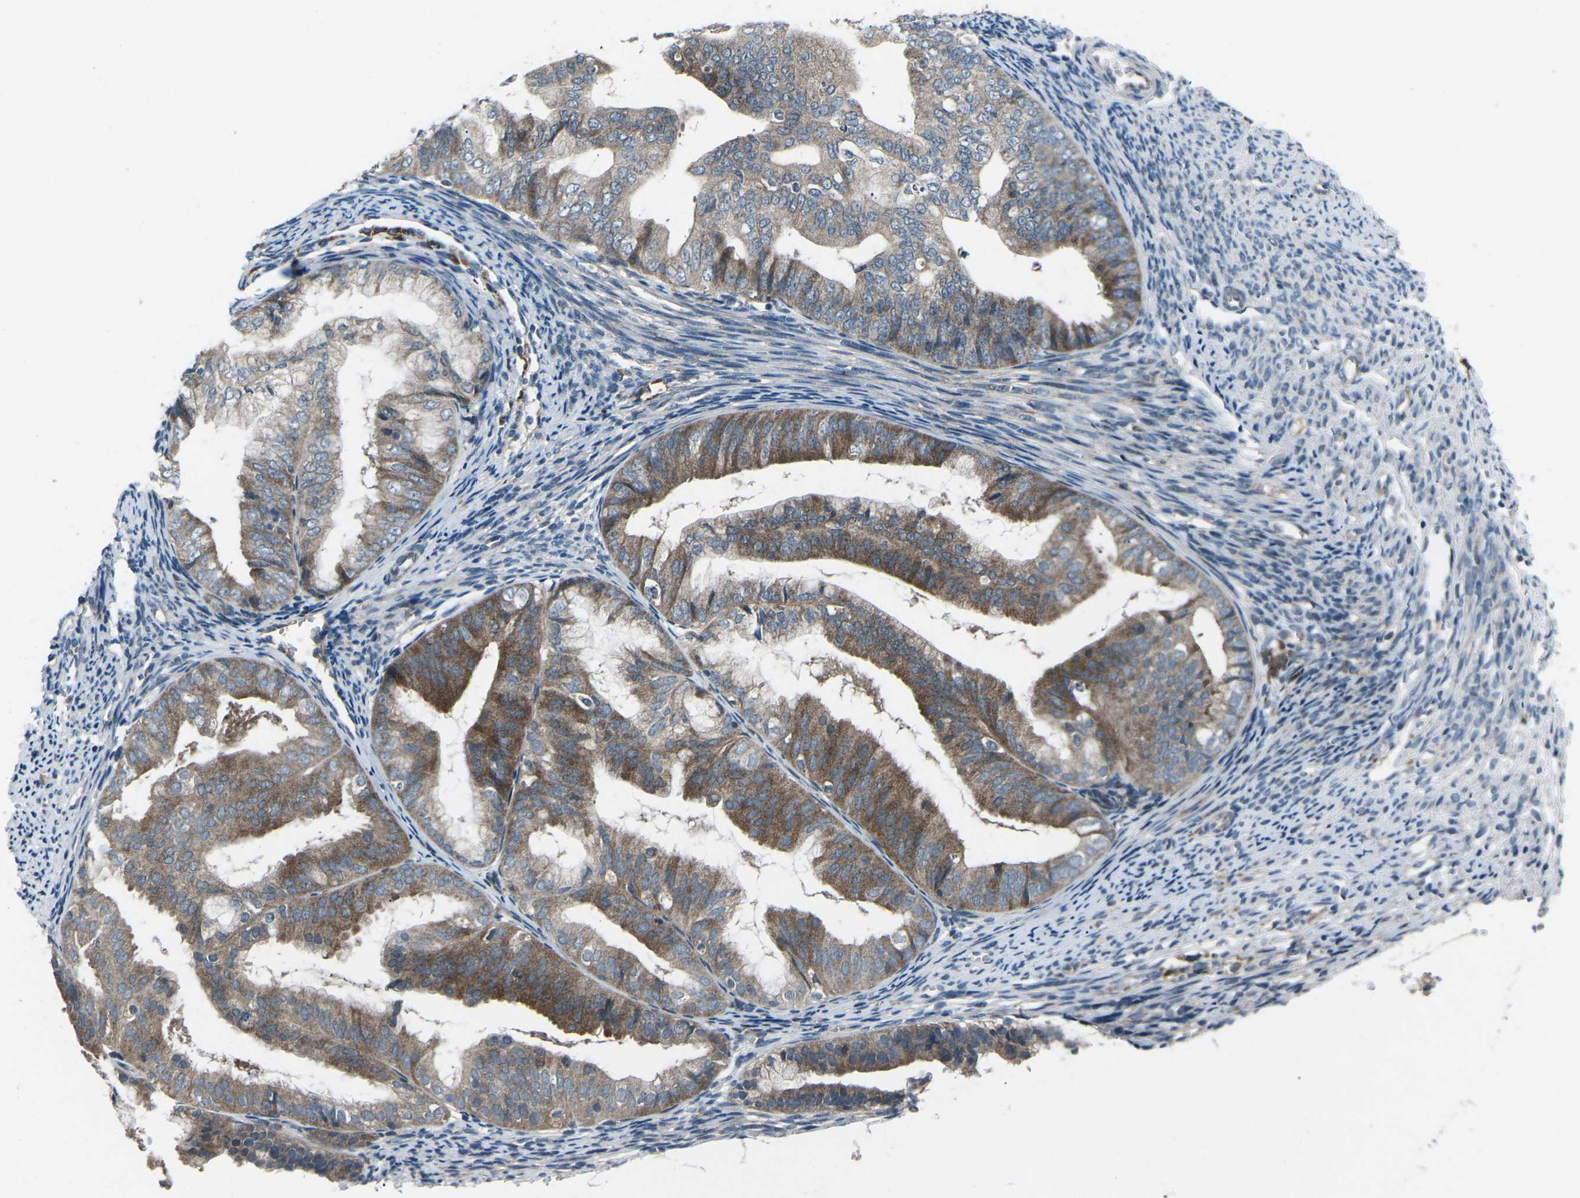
{"staining": {"intensity": "moderate", "quantity": ">75%", "location": "cytoplasmic/membranous"}, "tissue": "endometrial cancer", "cell_type": "Tumor cells", "image_type": "cancer", "snomed": [{"axis": "morphology", "description": "Adenocarcinoma, NOS"}, {"axis": "topography", "description": "Endometrium"}], "caption": "IHC of adenocarcinoma (endometrial) shows medium levels of moderate cytoplasmic/membranous staining in approximately >75% of tumor cells.", "gene": "CDK16", "patient": {"sex": "female", "age": 63}}